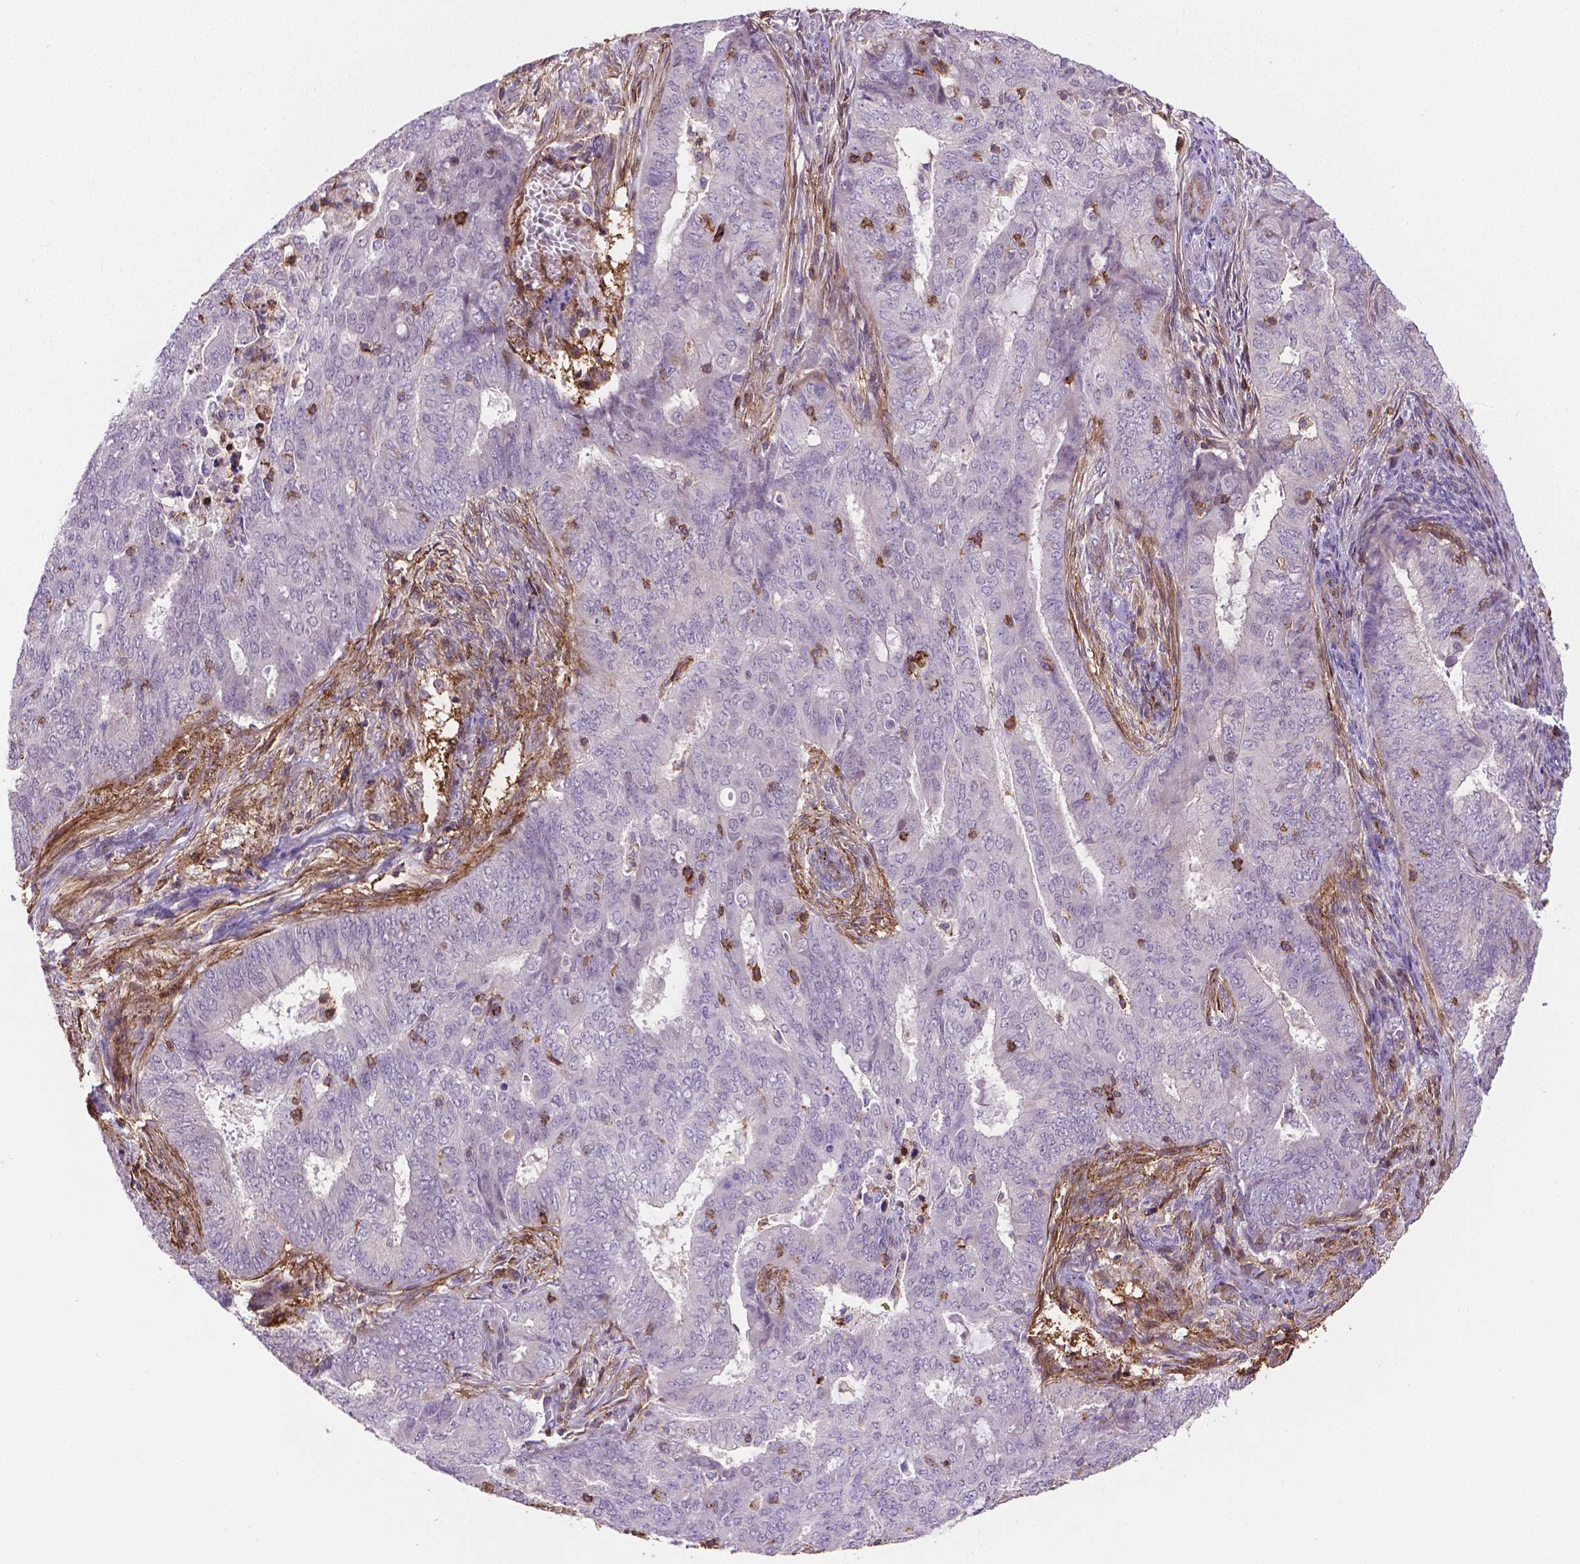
{"staining": {"intensity": "negative", "quantity": "none", "location": "none"}, "tissue": "endometrial cancer", "cell_type": "Tumor cells", "image_type": "cancer", "snomed": [{"axis": "morphology", "description": "Adenocarcinoma, NOS"}, {"axis": "topography", "description": "Endometrium"}], "caption": "A histopathology image of endometrial adenocarcinoma stained for a protein demonstrates no brown staining in tumor cells. Brightfield microscopy of immunohistochemistry (IHC) stained with DAB (3,3'-diaminobenzidine) (brown) and hematoxylin (blue), captured at high magnification.", "gene": "ACAD10", "patient": {"sex": "female", "age": 62}}